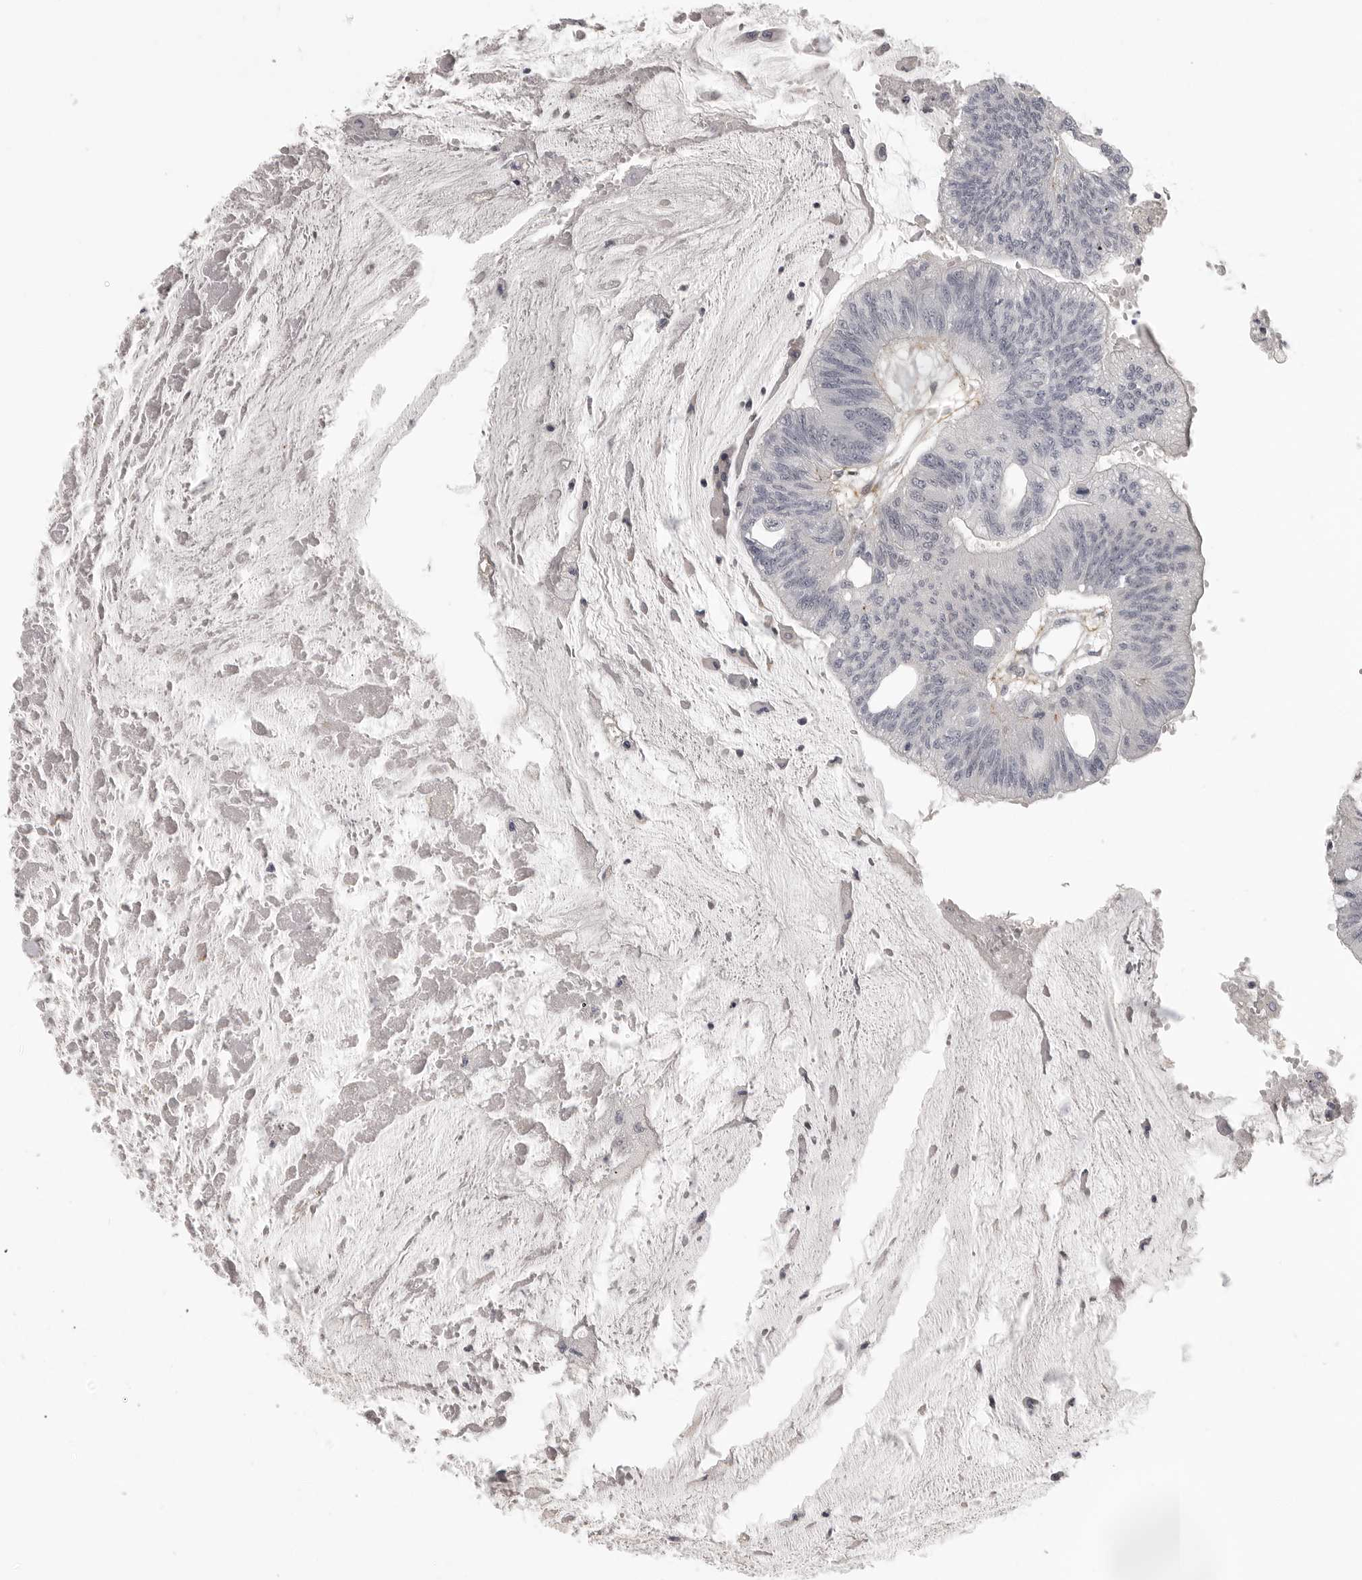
{"staining": {"intensity": "negative", "quantity": "none", "location": "none"}, "tissue": "colorectal cancer", "cell_type": "Tumor cells", "image_type": "cancer", "snomed": [{"axis": "morphology", "description": "Adenoma, NOS"}, {"axis": "morphology", "description": "Adenocarcinoma, NOS"}, {"axis": "topography", "description": "Colon"}], "caption": "Colorectal adenocarcinoma was stained to show a protein in brown. There is no significant staining in tumor cells.", "gene": "UROD", "patient": {"sex": "male", "age": 79}}